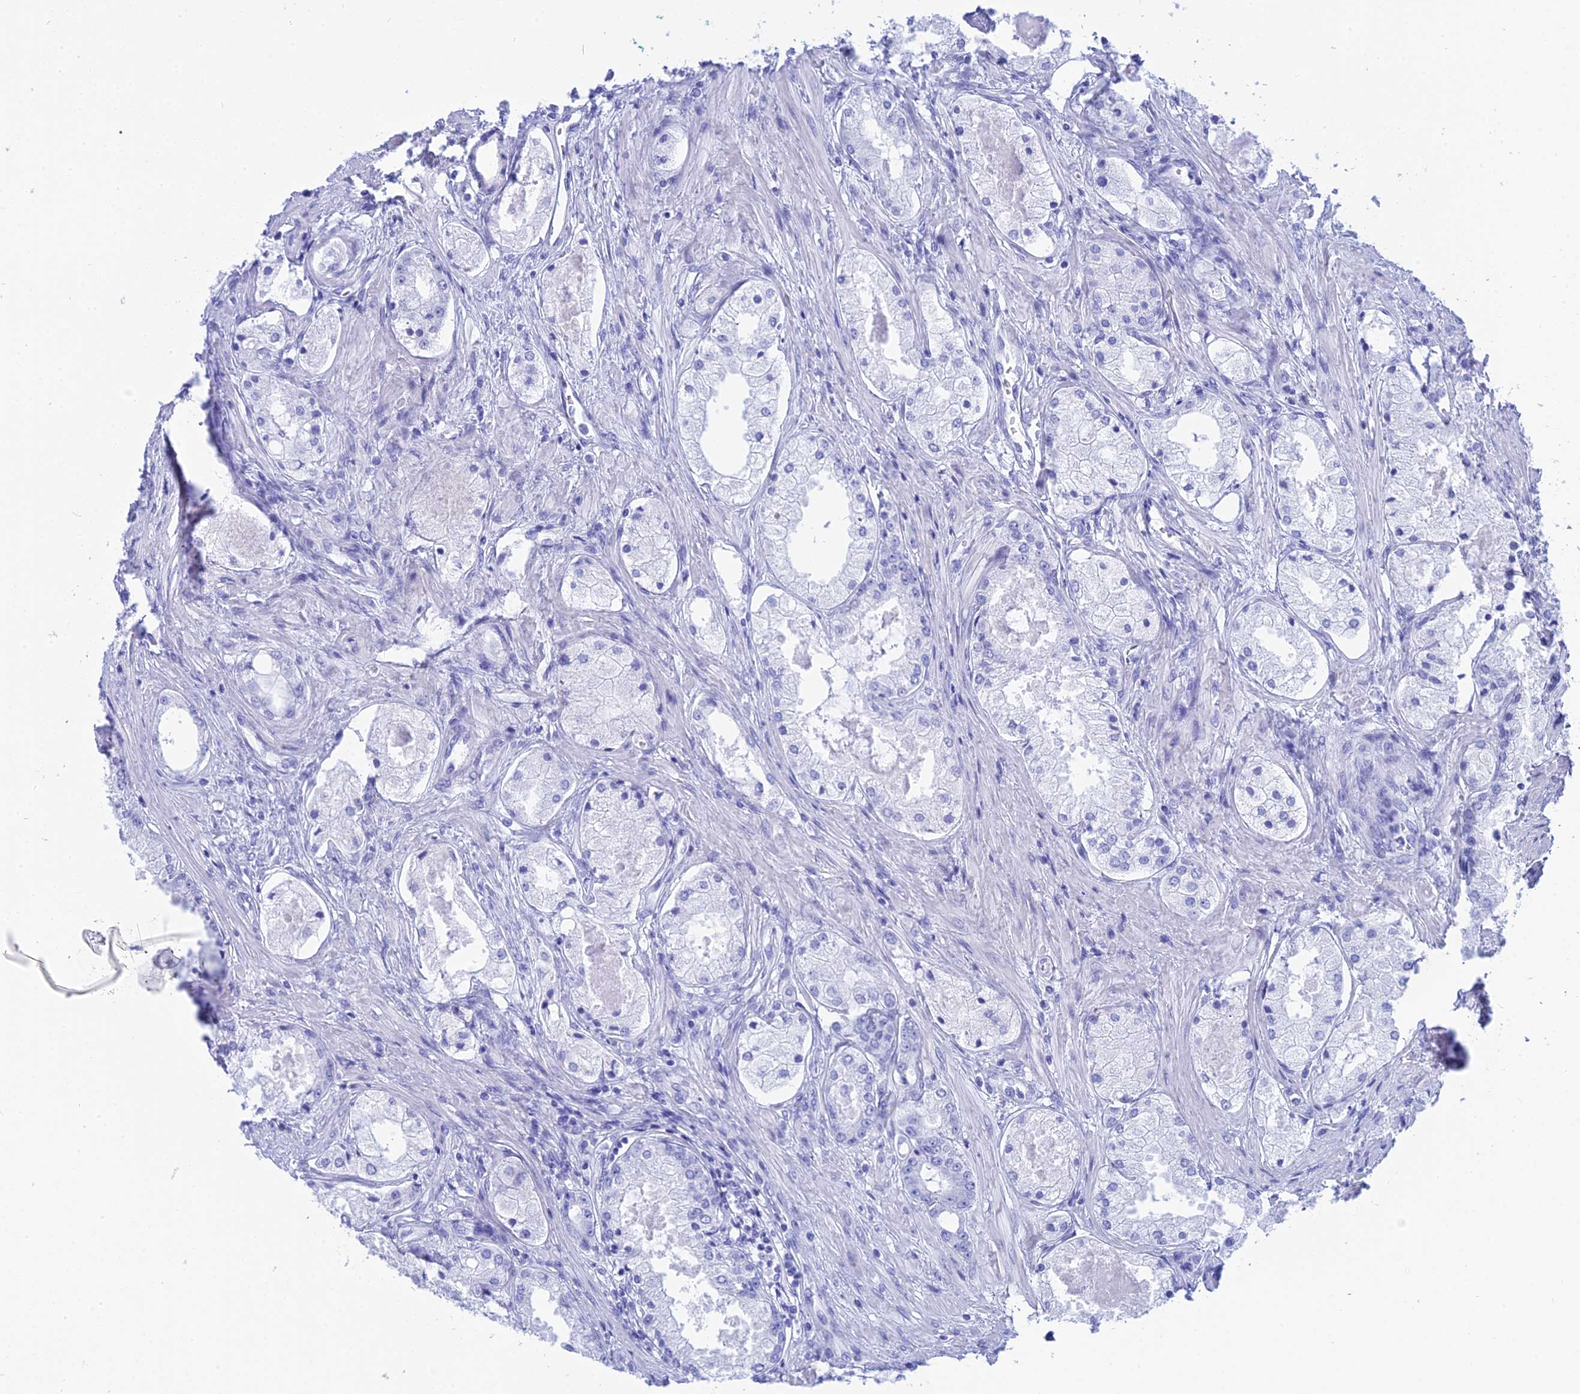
{"staining": {"intensity": "negative", "quantity": "none", "location": "none"}, "tissue": "prostate cancer", "cell_type": "Tumor cells", "image_type": "cancer", "snomed": [{"axis": "morphology", "description": "Adenocarcinoma, Low grade"}, {"axis": "topography", "description": "Prostate"}], "caption": "An immunohistochemistry (IHC) photomicrograph of prostate cancer (low-grade adenocarcinoma) is shown. There is no staining in tumor cells of prostate cancer (low-grade adenocarcinoma).", "gene": "TEX101", "patient": {"sex": "male", "age": 68}}